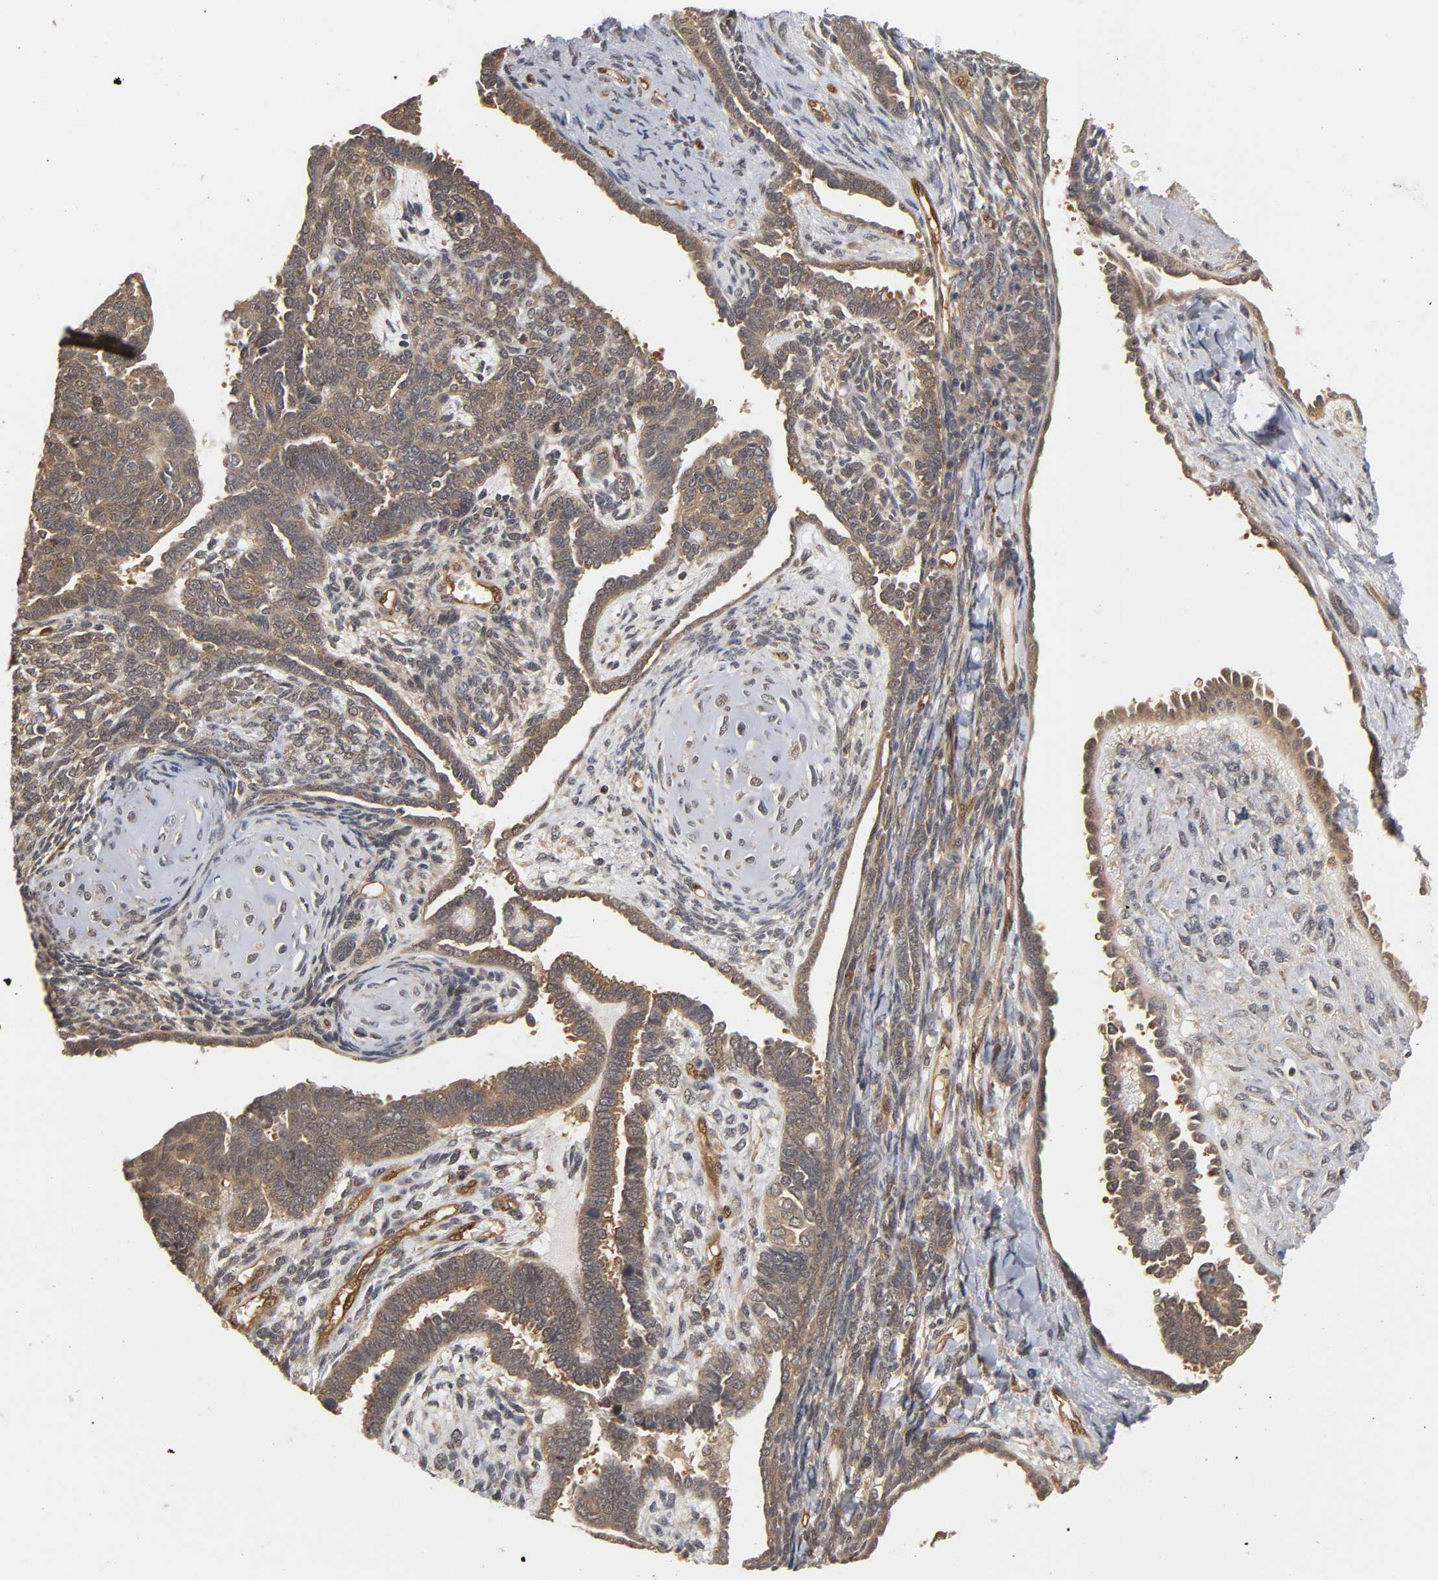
{"staining": {"intensity": "moderate", "quantity": ">75%", "location": "cytoplasmic/membranous"}, "tissue": "endometrial cancer", "cell_type": "Tumor cells", "image_type": "cancer", "snomed": [{"axis": "morphology", "description": "Neoplasm, malignant, NOS"}, {"axis": "topography", "description": "Endometrium"}], "caption": "Endometrial cancer (neoplasm (malignant)) stained with a protein marker reveals moderate staining in tumor cells.", "gene": "CDC37", "patient": {"sex": "female", "age": 74}}